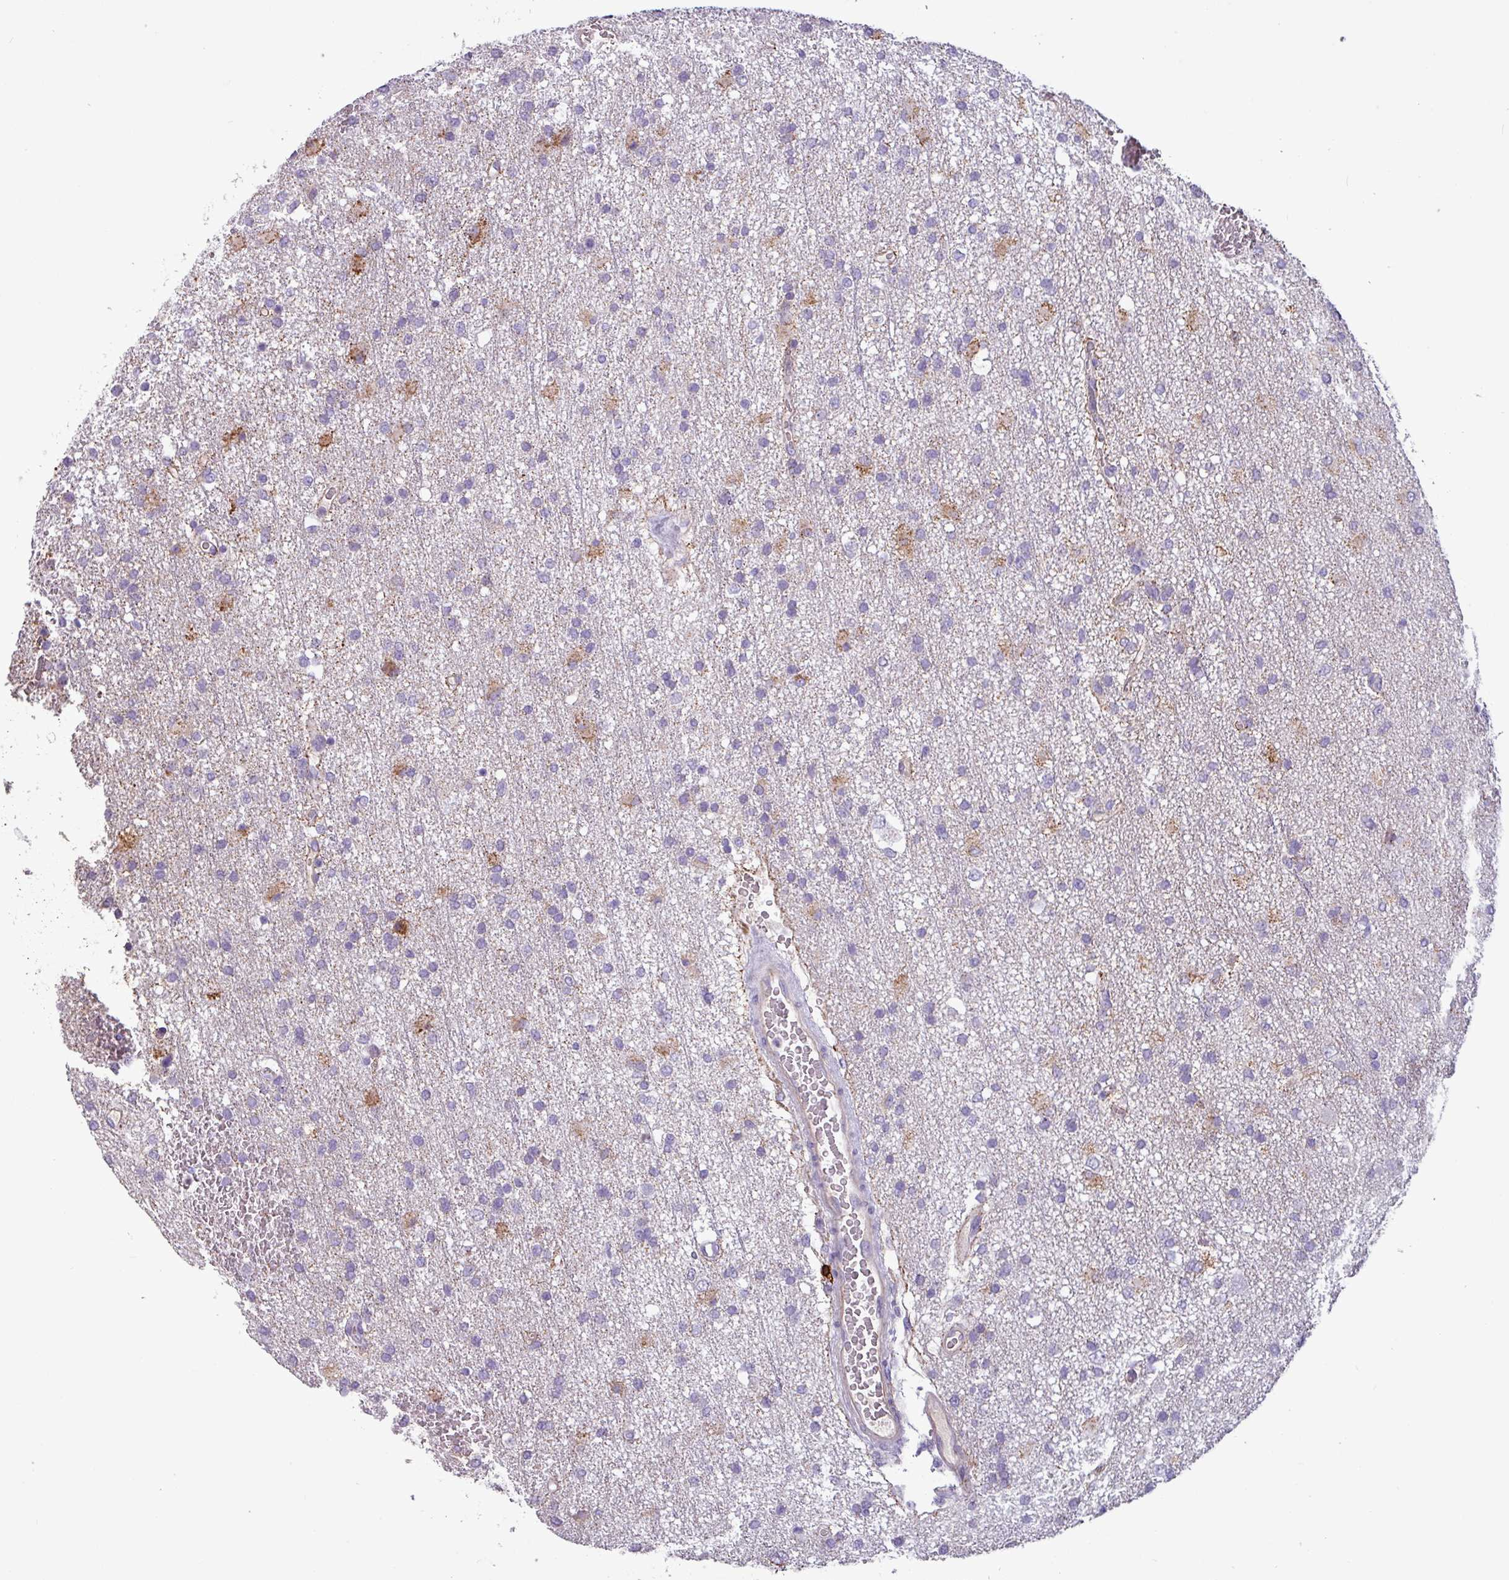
{"staining": {"intensity": "moderate", "quantity": "<25%", "location": "cytoplasmic/membranous"}, "tissue": "glioma", "cell_type": "Tumor cells", "image_type": "cancer", "snomed": [{"axis": "morphology", "description": "Glioma, malignant, High grade"}, {"axis": "topography", "description": "Brain"}], "caption": "The micrograph demonstrates a brown stain indicating the presence of a protein in the cytoplasmic/membranous of tumor cells in glioma.", "gene": "CD8A", "patient": {"sex": "female", "age": 74}}